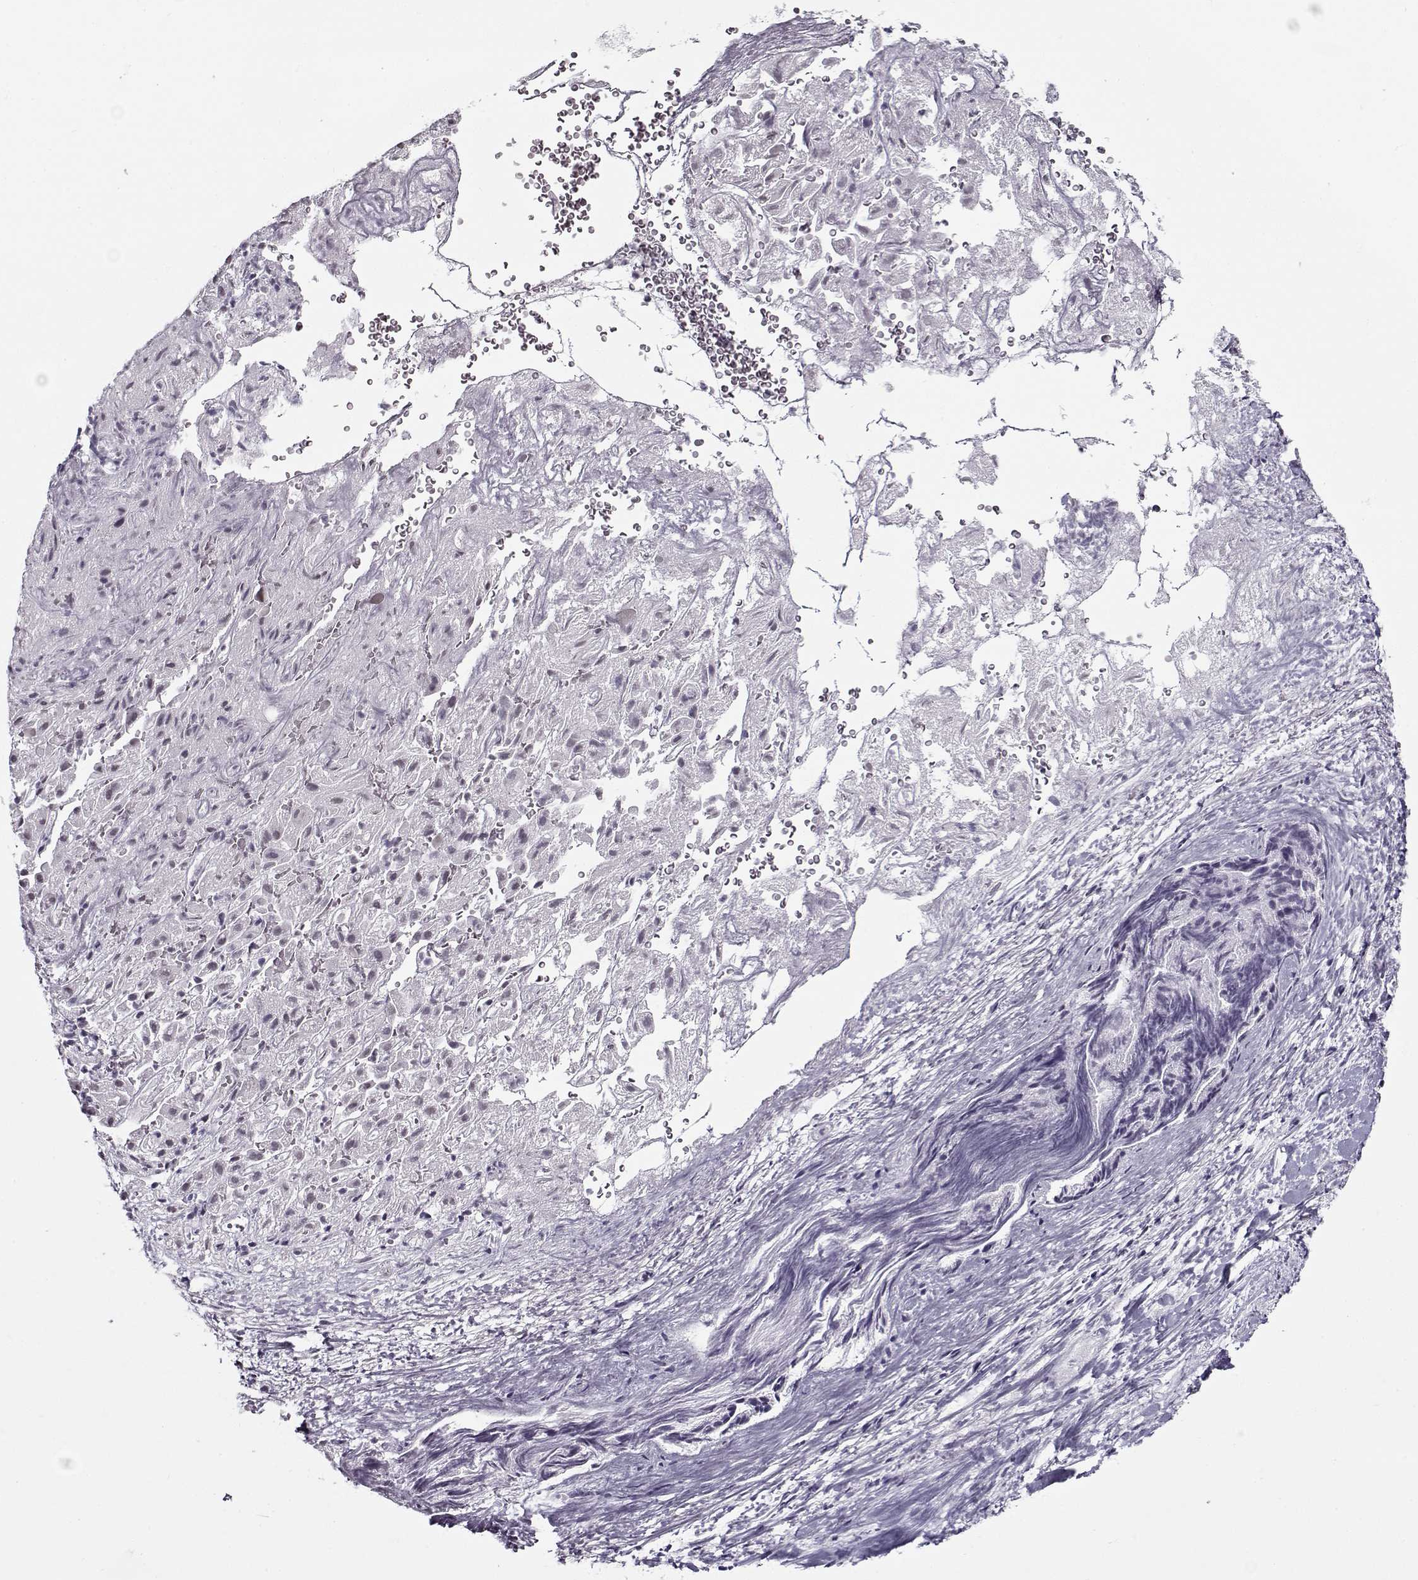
{"staining": {"intensity": "negative", "quantity": "none", "location": "none"}, "tissue": "liver cancer", "cell_type": "Tumor cells", "image_type": "cancer", "snomed": [{"axis": "morphology", "description": "Cholangiocarcinoma"}, {"axis": "topography", "description": "Liver"}], "caption": "A high-resolution image shows immunohistochemistry staining of liver cholangiocarcinoma, which demonstrates no significant expression in tumor cells.", "gene": "PRMT8", "patient": {"sex": "female", "age": 52}}